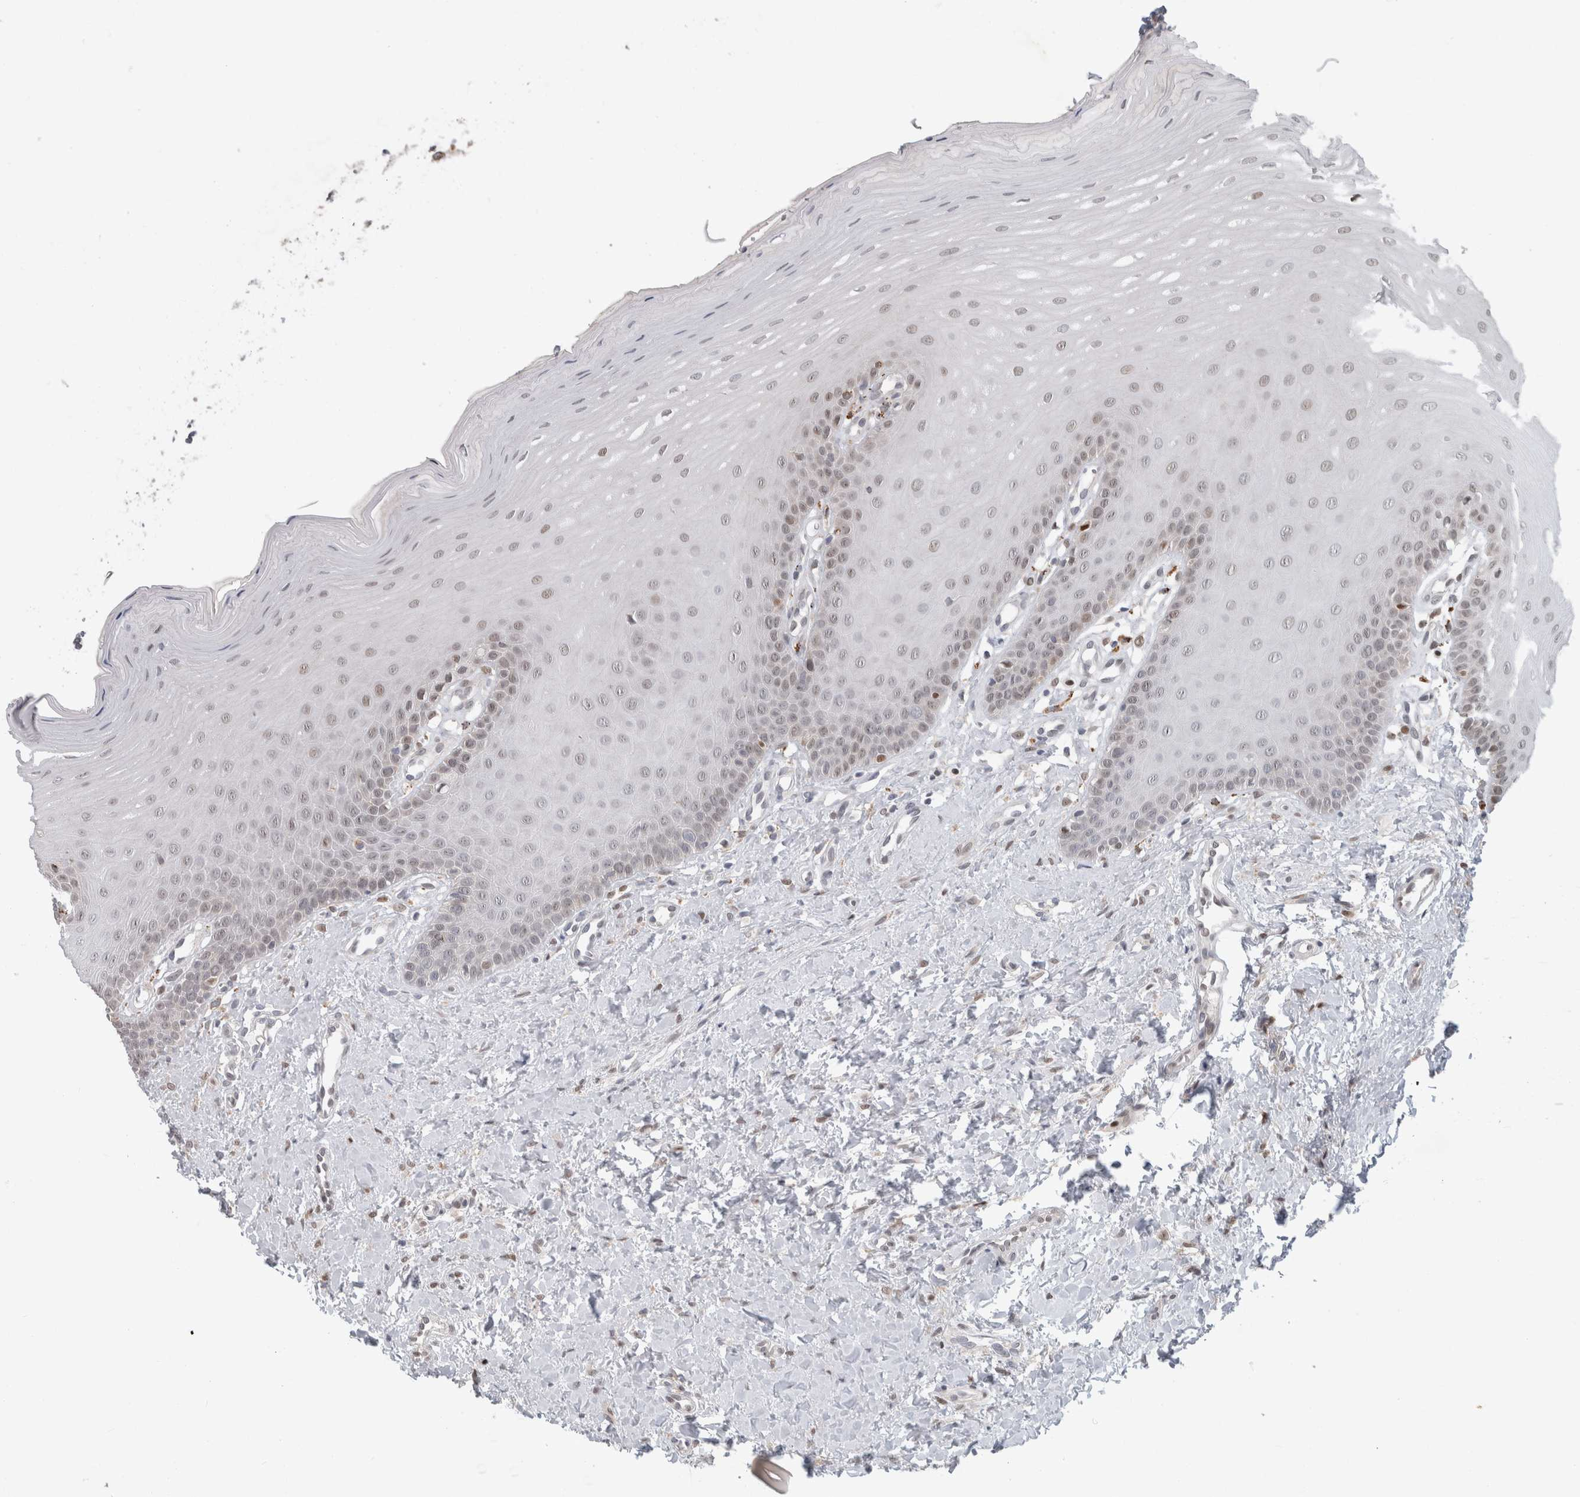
{"staining": {"intensity": "moderate", "quantity": "25%-75%", "location": "cytoplasmic/membranous"}, "tissue": "oral mucosa", "cell_type": "Squamous epithelial cells", "image_type": "normal", "snomed": [{"axis": "morphology", "description": "Normal tissue, NOS"}, {"axis": "topography", "description": "Oral tissue"}], "caption": "This is a micrograph of IHC staining of unremarkable oral mucosa, which shows moderate positivity in the cytoplasmic/membranous of squamous epithelial cells.", "gene": "NAB2", "patient": {"sex": "female", "age": 39}}